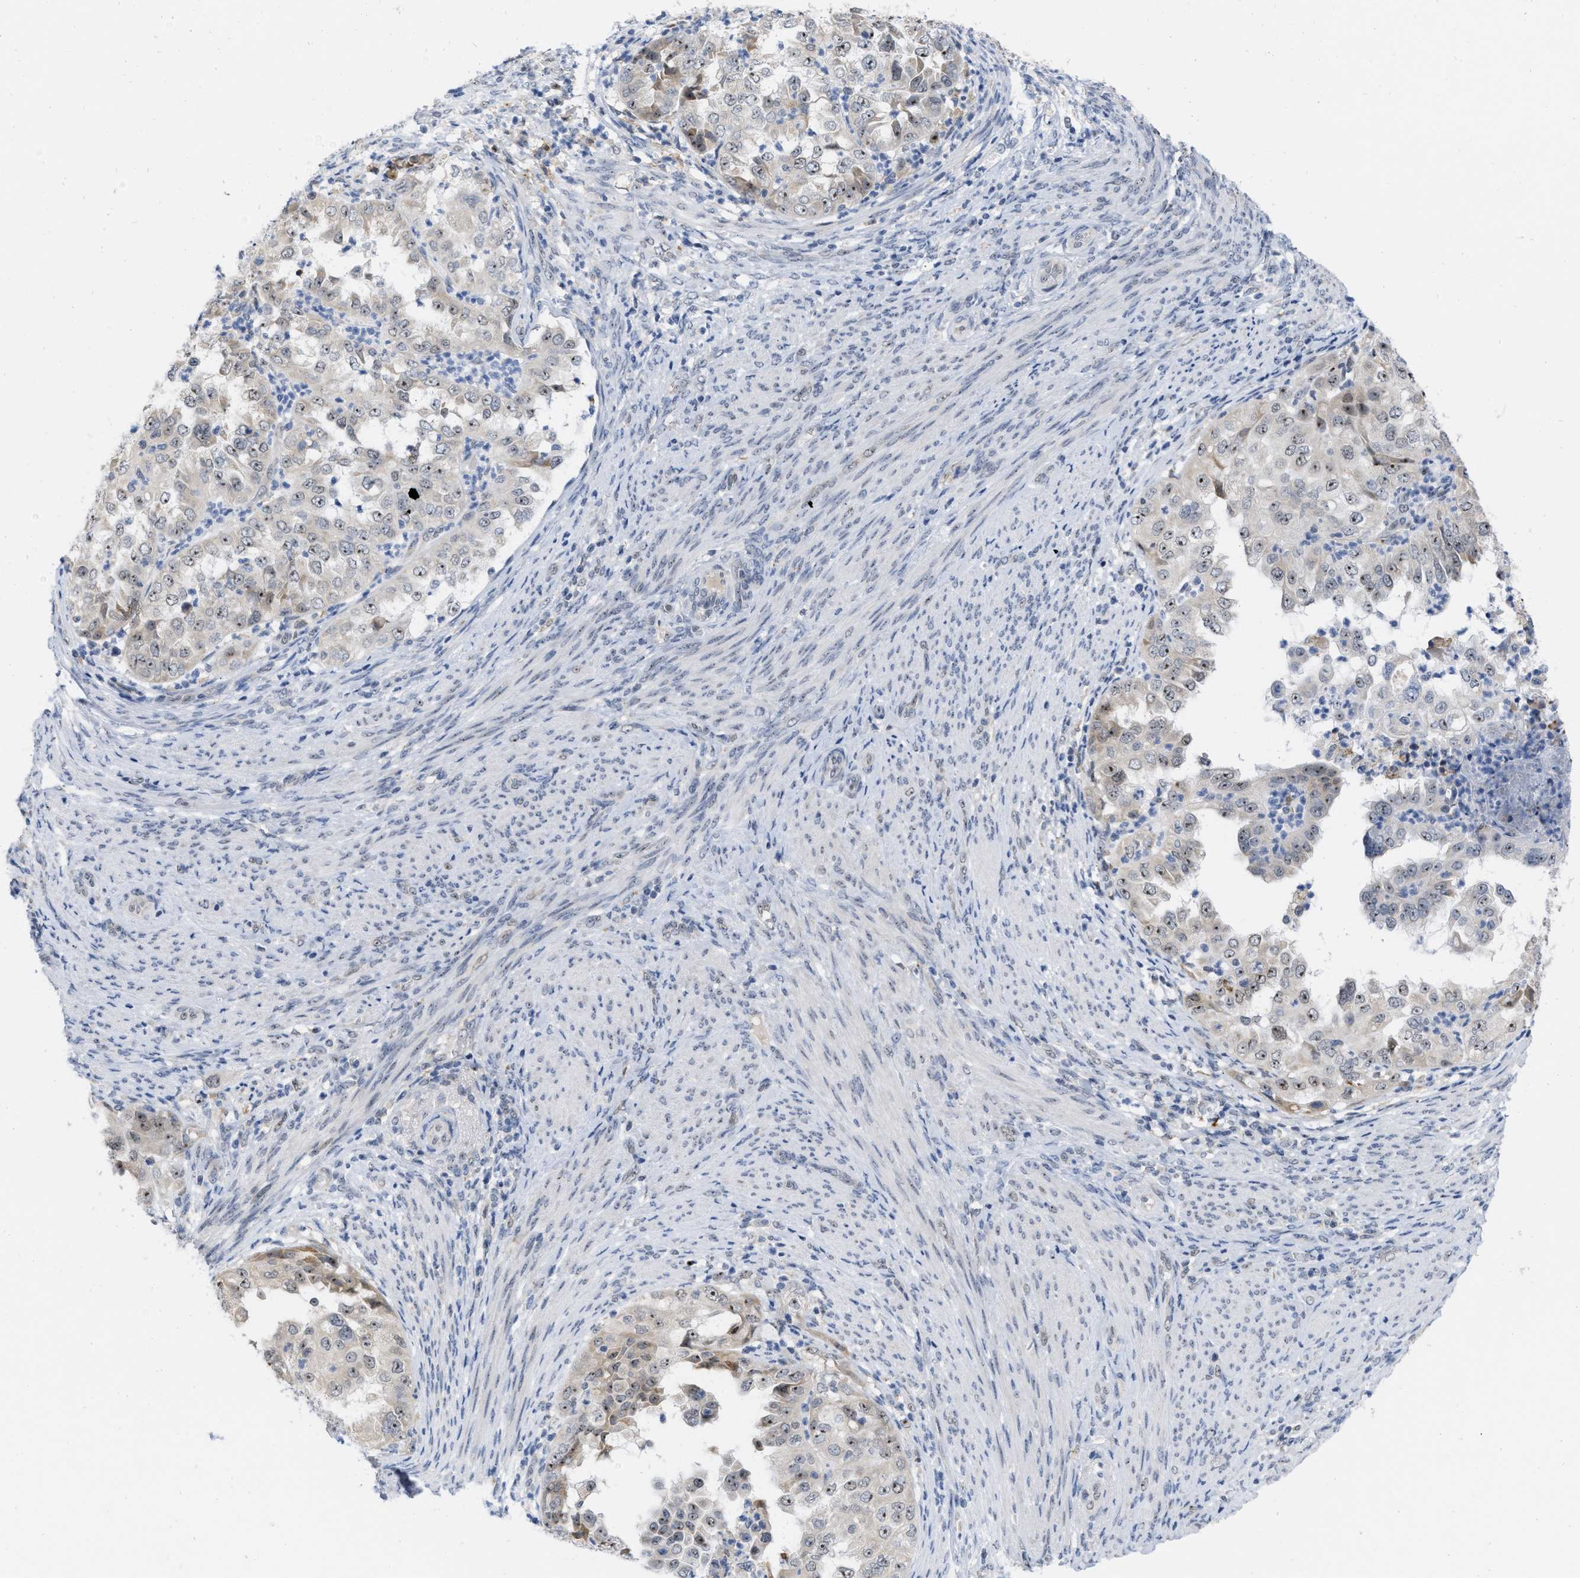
{"staining": {"intensity": "moderate", "quantity": ">75%", "location": "nuclear"}, "tissue": "endometrial cancer", "cell_type": "Tumor cells", "image_type": "cancer", "snomed": [{"axis": "morphology", "description": "Adenocarcinoma, NOS"}, {"axis": "topography", "description": "Endometrium"}], "caption": "Adenocarcinoma (endometrial) was stained to show a protein in brown. There is medium levels of moderate nuclear positivity in about >75% of tumor cells.", "gene": "ELAC2", "patient": {"sex": "female", "age": 85}}